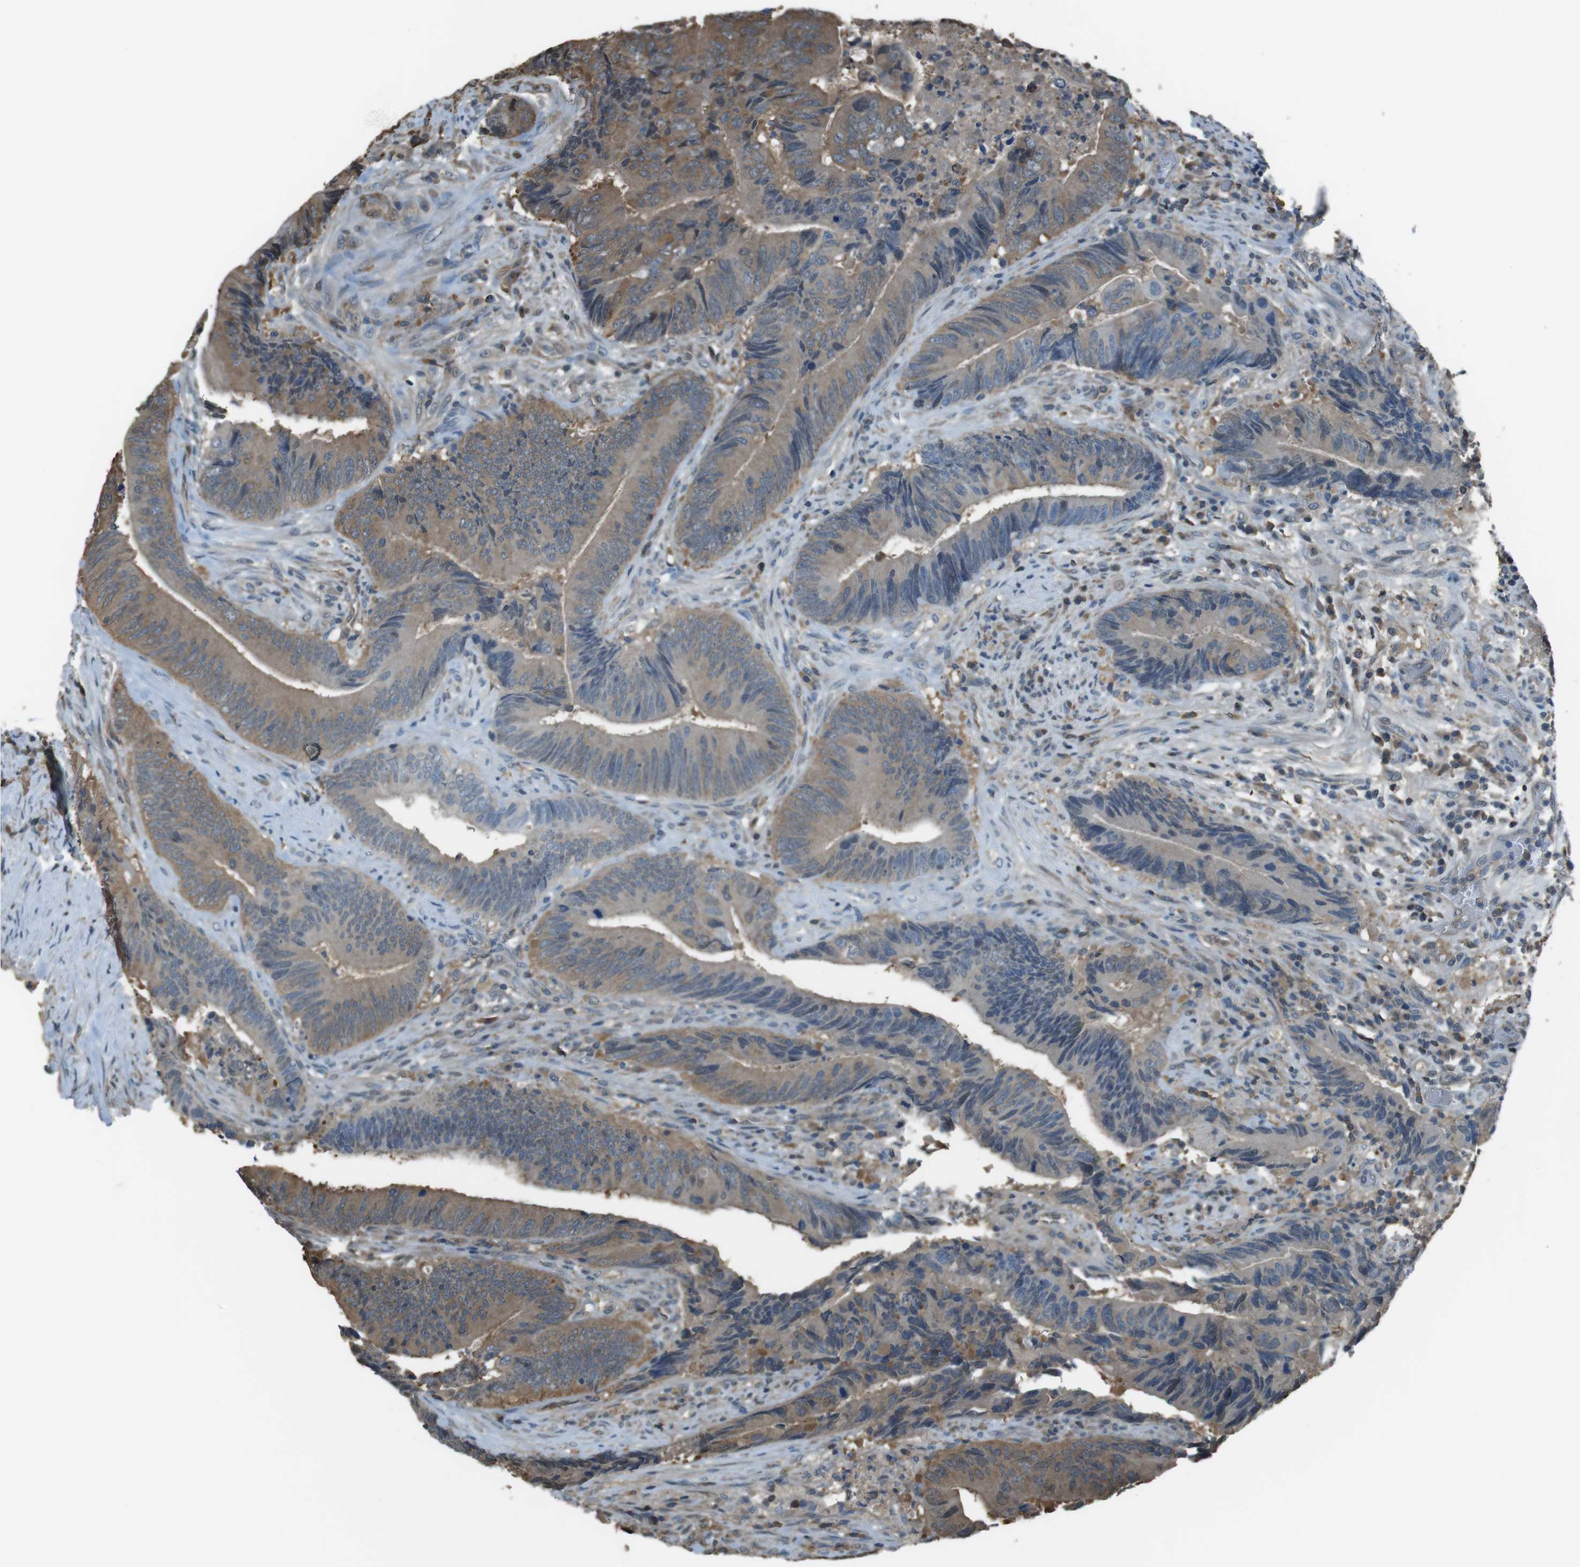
{"staining": {"intensity": "moderate", "quantity": "25%-75%", "location": "cytoplasmic/membranous"}, "tissue": "colorectal cancer", "cell_type": "Tumor cells", "image_type": "cancer", "snomed": [{"axis": "morphology", "description": "Normal tissue, NOS"}, {"axis": "morphology", "description": "Adenocarcinoma, NOS"}, {"axis": "topography", "description": "Colon"}], "caption": "Adenocarcinoma (colorectal) stained with a protein marker reveals moderate staining in tumor cells.", "gene": "TWSG1", "patient": {"sex": "male", "age": 56}}